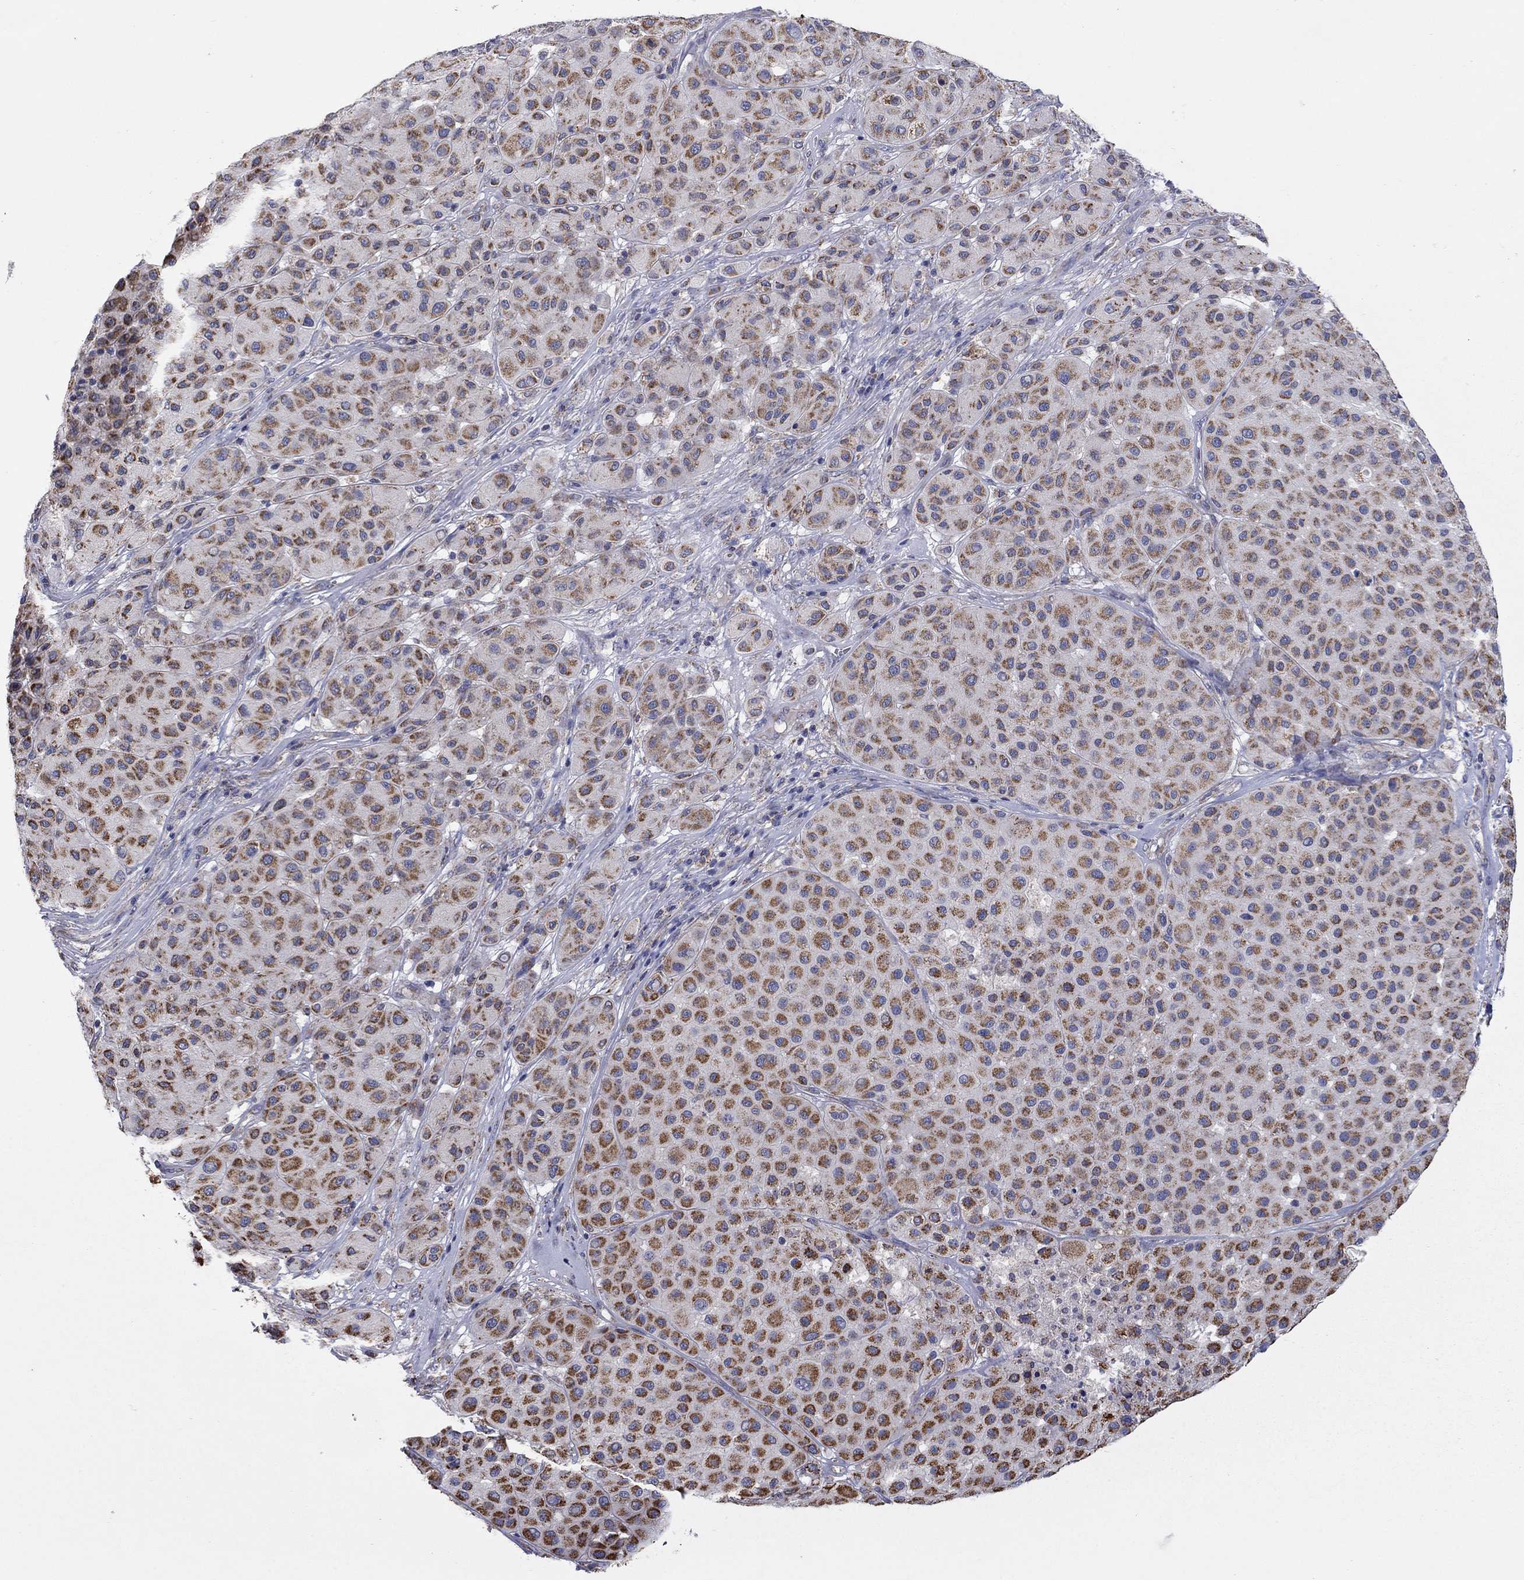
{"staining": {"intensity": "strong", "quantity": "25%-75%", "location": "cytoplasmic/membranous"}, "tissue": "melanoma", "cell_type": "Tumor cells", "image_type": "cancer", "snomed": [{"axis": "morphology", "description": "Malignant melanoma, Metastatic site"}, {"axis": "topography", "description": "Smooth muscle"}], "caption": "High-power microscopy captured an IHC histopathology image of malignant melanoma (metastatic site), revealing strong cytoplasmic/membranous positivity in about 25%-75% of tumor cells.", "gene": "HPS5", "patient": {"sex": "male", "age": 41}}